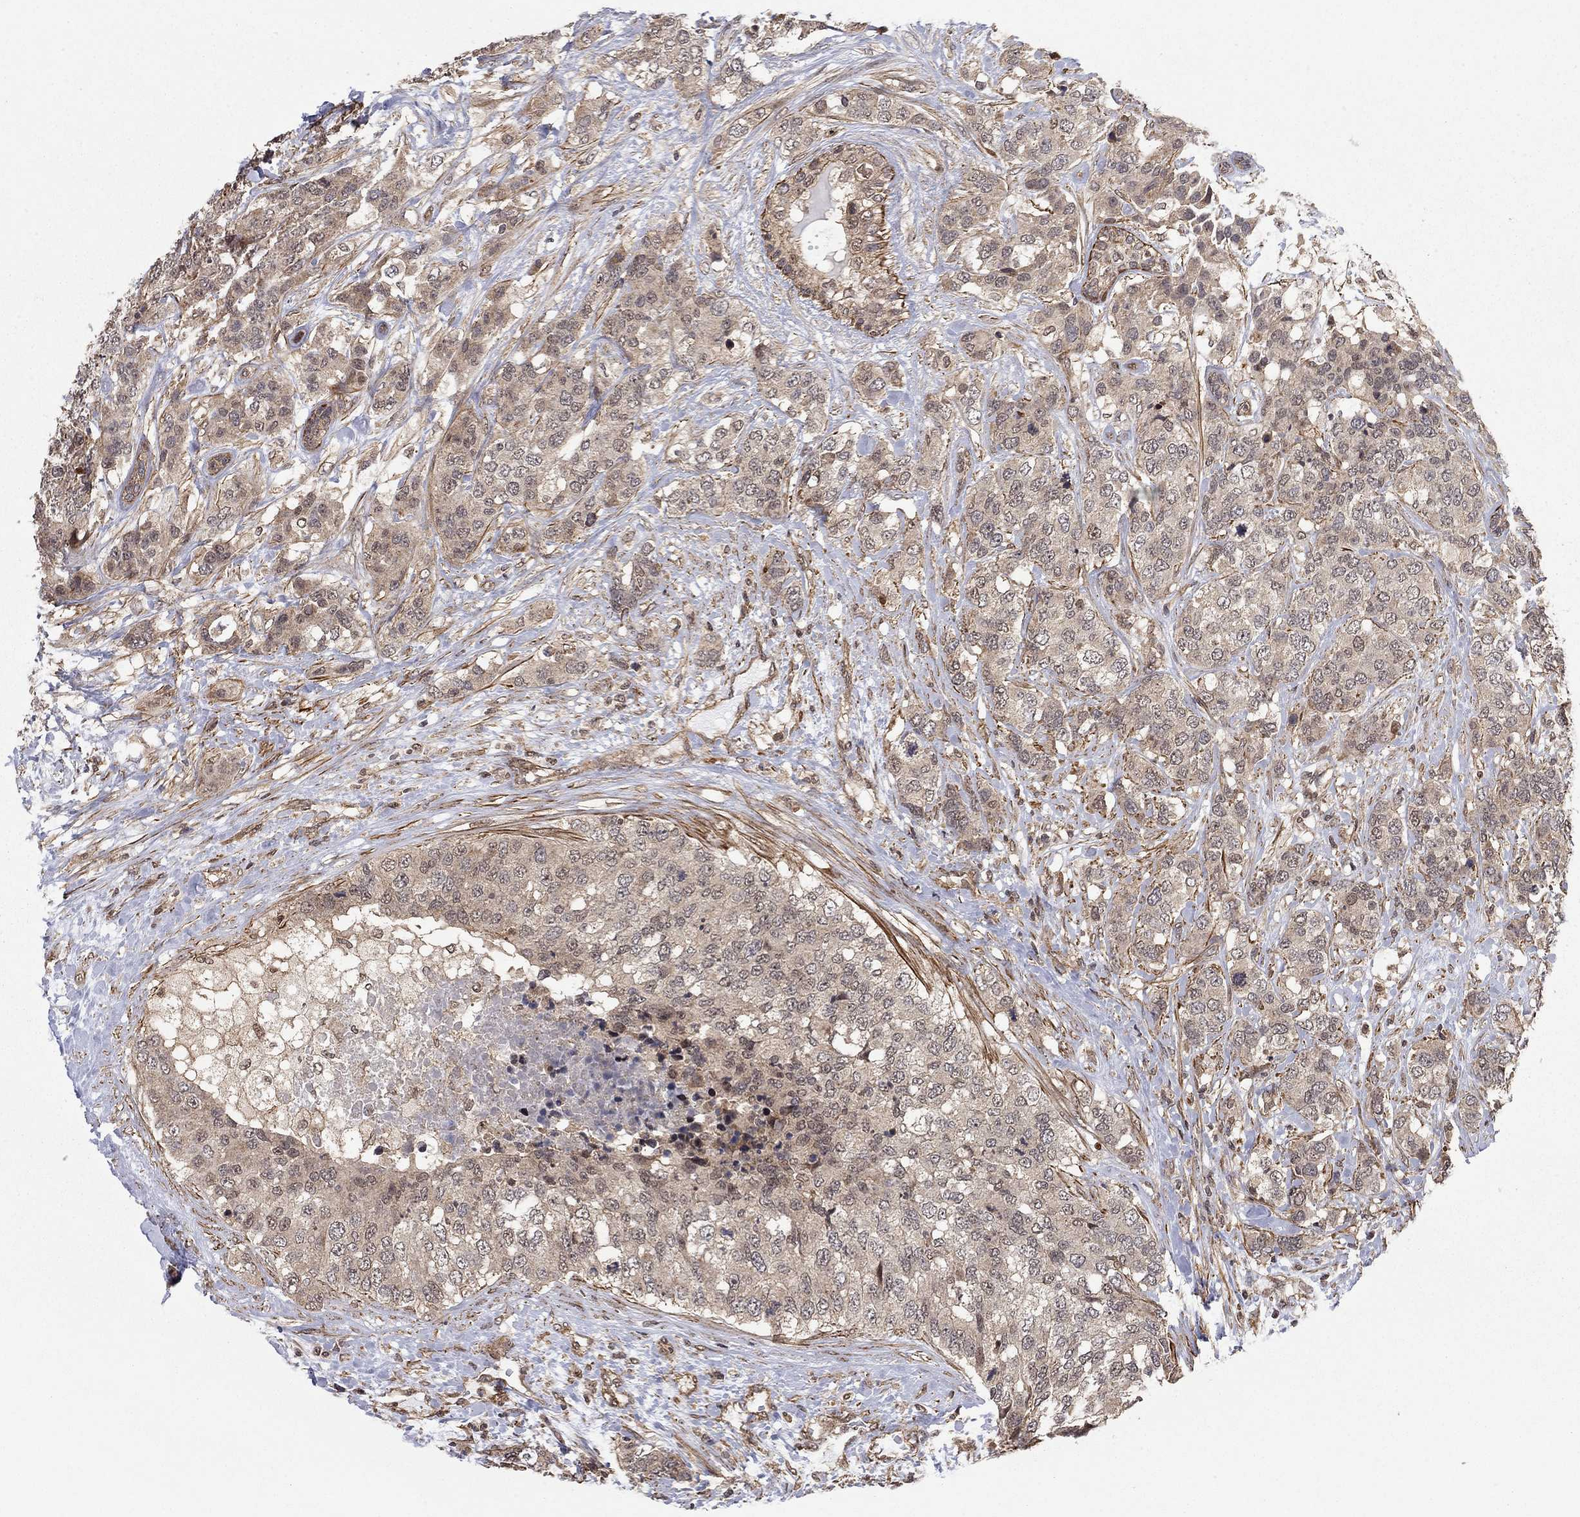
{"staining": {"intensity": "weak", "quantity": ">75%", "location": "cytoplasmic/membranous"}, "tissue": "breast cancer", "cell_type": "Tumor cells", "image_type": "cancer", "snomed": [{"axis": "morphology", "description": "Lobular carcinoma"}, {"axis": "topography", "description": "Breast"}], "caption": "Tumor cells demonstrate low levels of weak cytoplasmic/membranous positivity in about >75% of cells in human breast lobular carcinoma. Ihc stains the protein of interest in brown and the nuclei are stained blue.", "gene": "TDP1", "patient": {"sex": "female", "age": 59}}